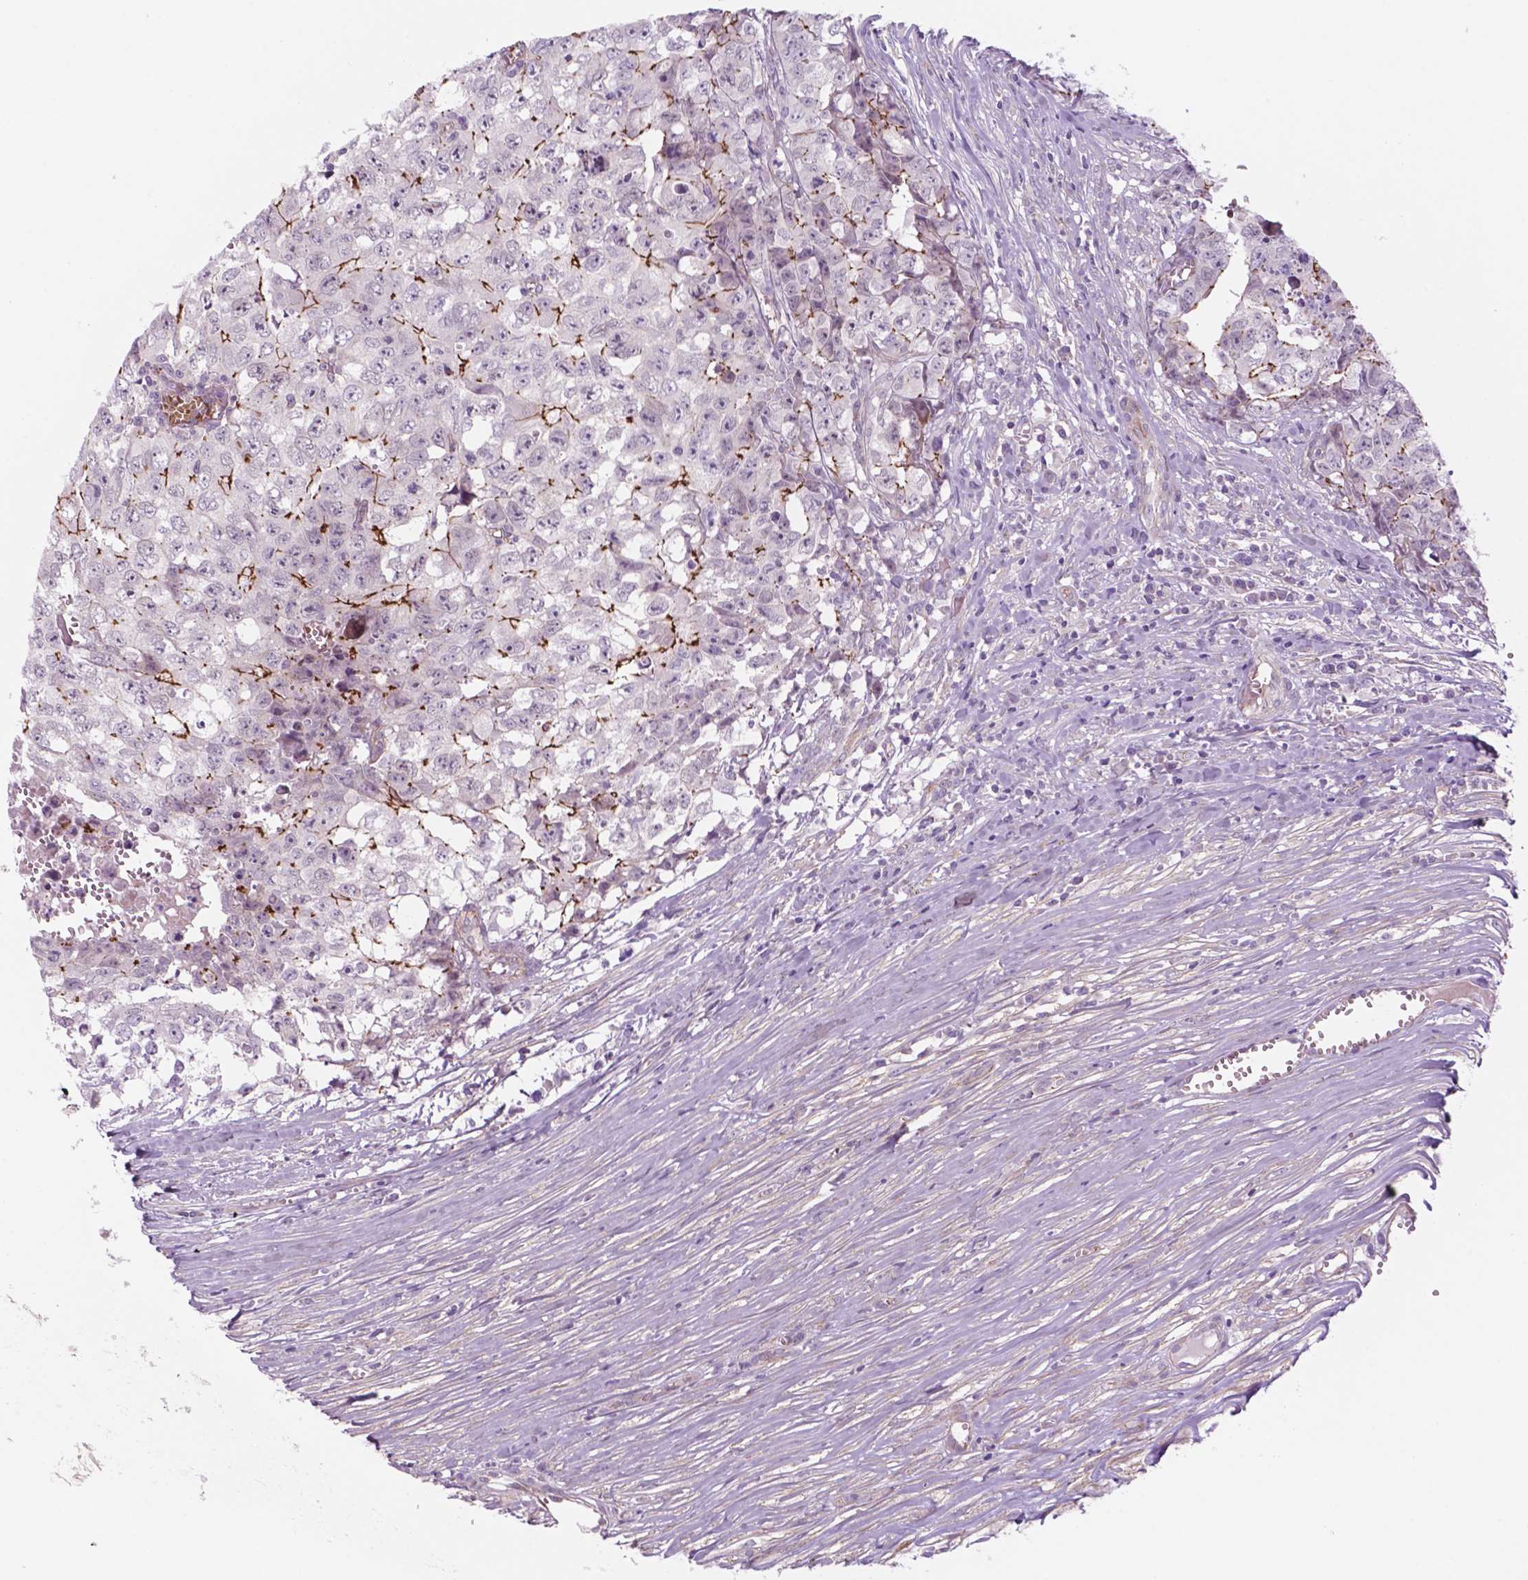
{"staining": {"intensity": "moderate", "quantity": "<25%", "location": "cytoplasmic/membranous"}, "tissue": "testis cancer", "cell_type": "Tumor cells", "image_type": "cancer", "snomed": [{"axis": "morphology", "description": "Carcinoma, Embryonal, NOS"}, {"axis": "morphology", "description": "Teratoma, malignant, NOS"}, {"axis": "topography", "description": "Testis"}], "caption": "Brown immunohistochemical staining in human testis malignant teratoma reveals moderate cytoplasmic/membranous positivity in about <25% of tumor cells. (Stains: DAB in brown, nuclei in blue, Microscopy: brightfield microscopy at high magnification).", "gene": "RND3", "patient": {"sex": "male", "age": 24}}